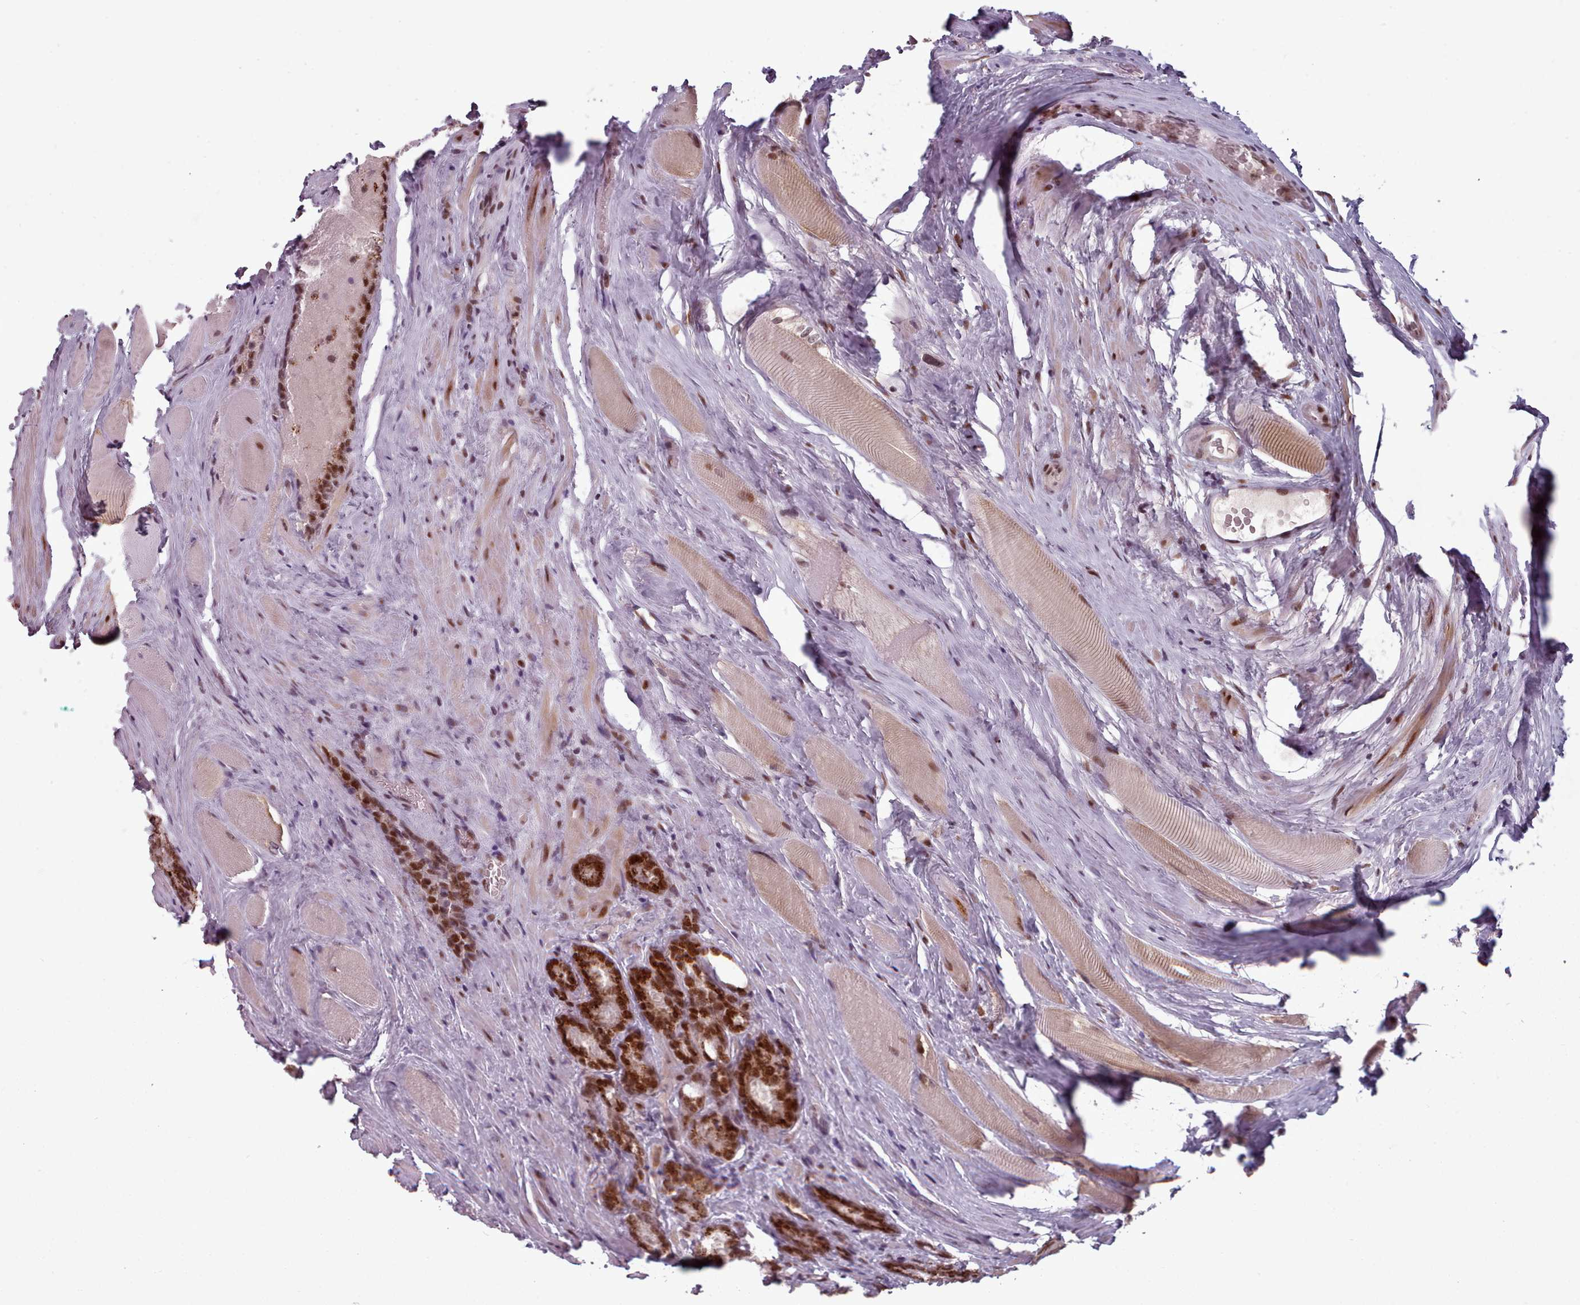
{"staining": {"intensity": "strong", "quantity": ">75%", "location": "cytoplasmic/membranous,nuclear"}, "tissue": "prostate cancer", "cell_type": "Tumor cells", "image_type": "cancer", "snomed": [{"axis": "morphology", "description": "Adenocarcinoma, Low grade"}, {"axis": "topography", "description": "Prostate"}], "caption": "Prostate cancer was stained to show a protein in brown. There is high levels of strong cytoplasmic/membranous and nuclear positivity in approximately >75% of tumor cells.", "gene": "SRSF9", "patient": {"sex": "male", "age": 68}}